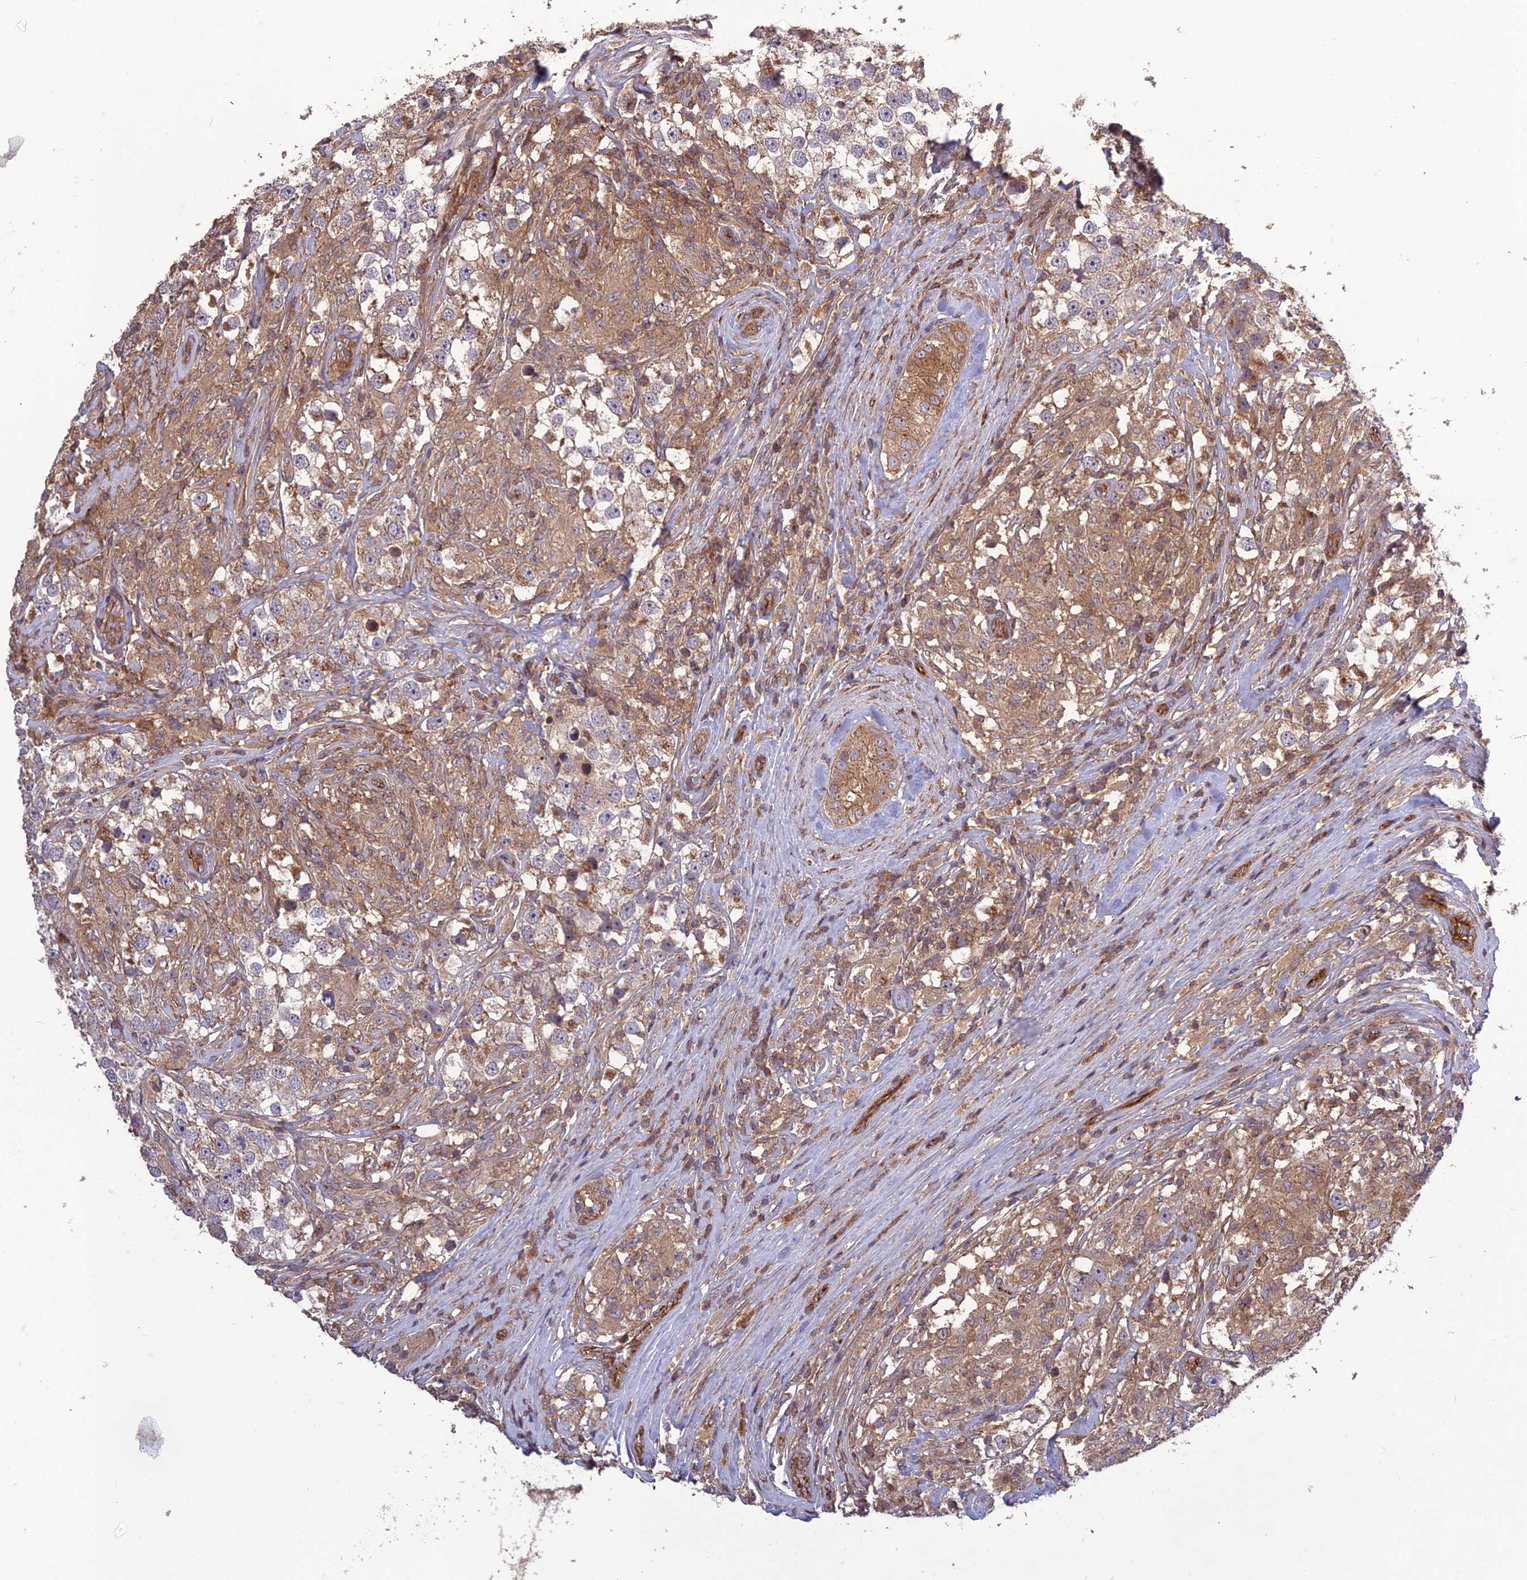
{"staining": {"intensity": "weak", "quantity": ">75%", "location": "cytoplasmic/membranous"}, "tissue": "testis cancer", "cell_type": "Tumor cells", "image_type": "cancer", "snomed": [{"axis": "morphology", "description": "Seminoma, NOS"}, {"axis": "topography", "description": "Testis"}], "caption": "Immunohistochemistry (IHC) (DAB) staining of seminoma (testis) reveals weak cytoplasmic/membranous protein expression in approximately >75% of tumor cells.", "gene": "TMEM131L", "patient": {"sex": "male", "age": 46}}